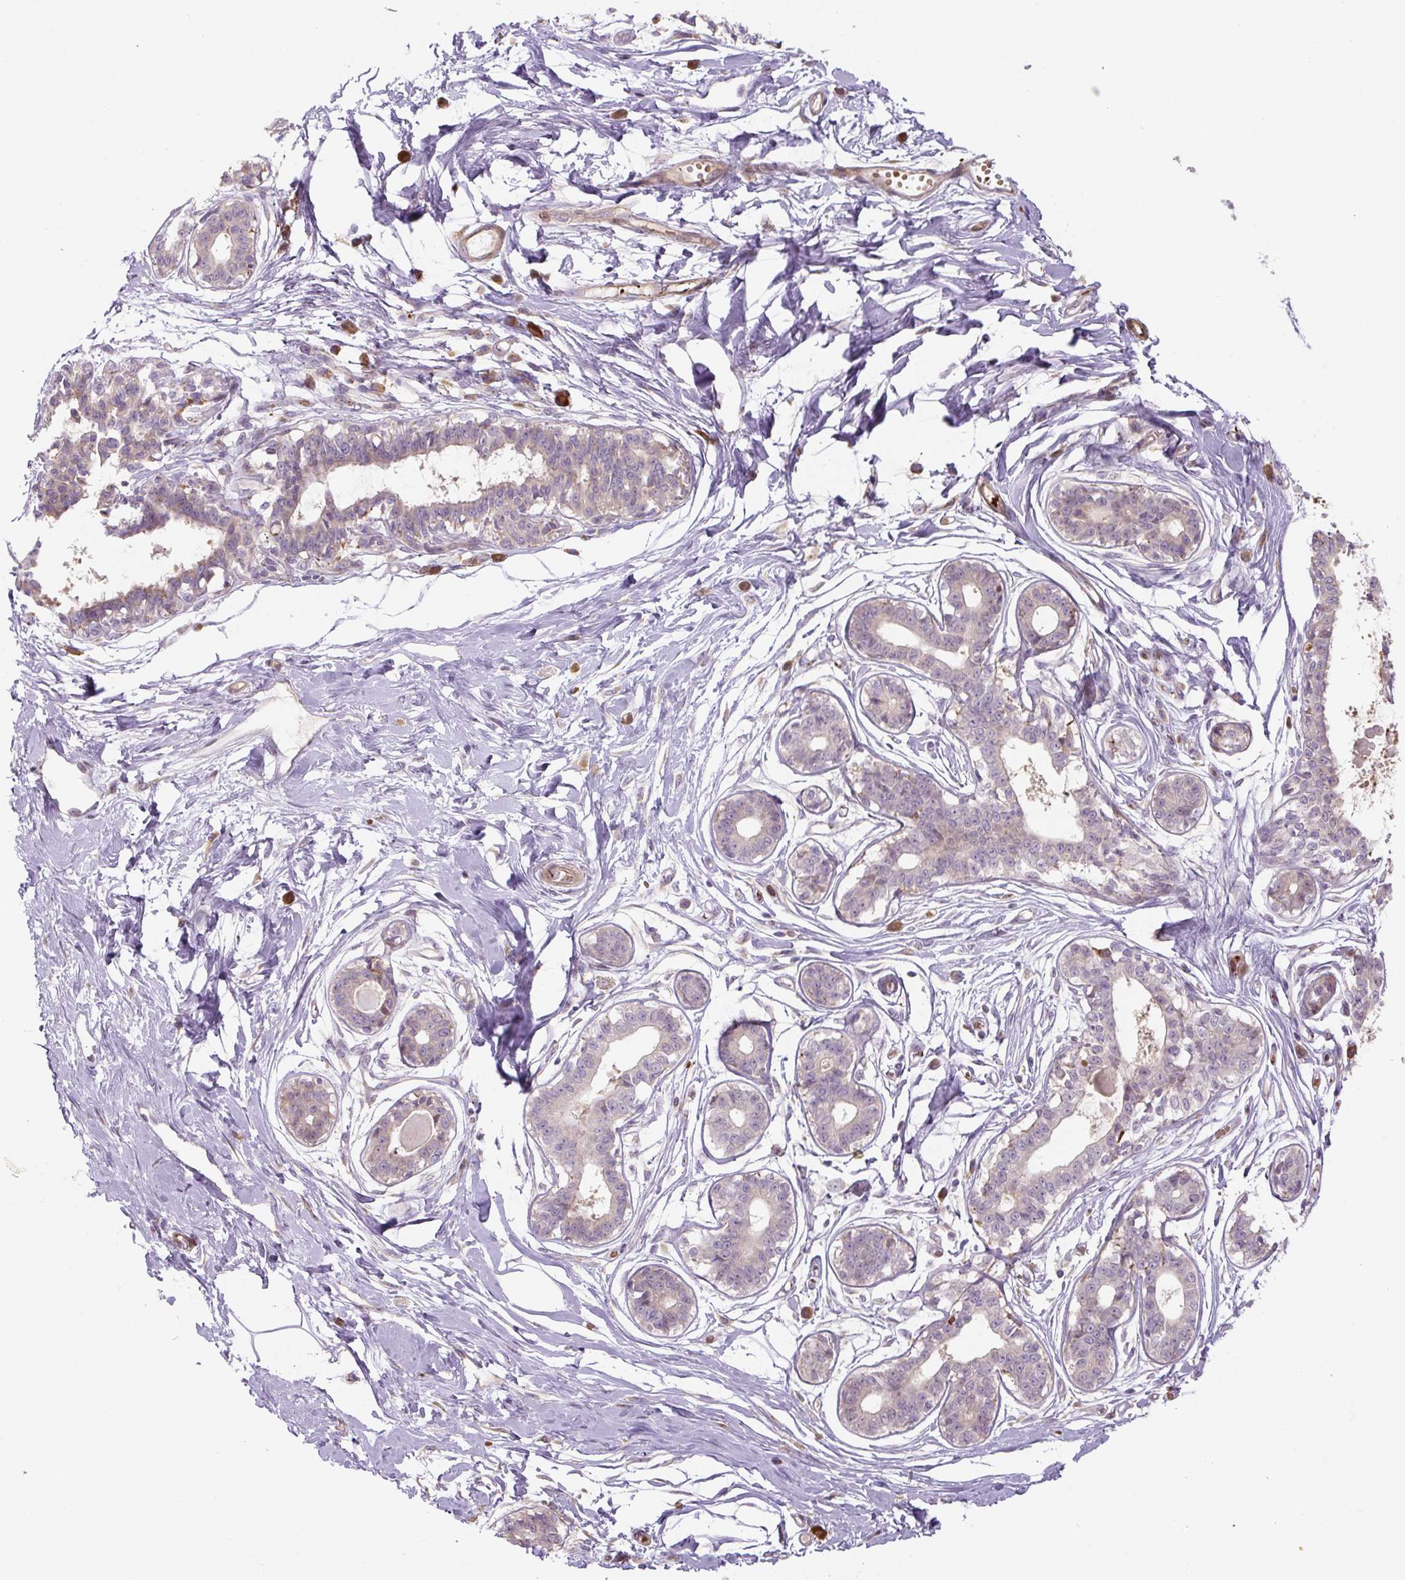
{"staining": {"intensity": "negative", "quantity": "none", "location": "none"}, "tissue": "breast", "cell_type": "Adipocytes", "image_type": "normal", "snomed": [{"axis": "morphology", "description": "Normal tissue, NOS"}, {"axis": "topography", "description": "Breast"}], "caption": "The image exhibits no staining of adipocytes in unremarkable breast. (IHC, brightfield microscopy, high magnification).", "gene": "RASA1", "patient": {"sex": "female", "age": 45}}